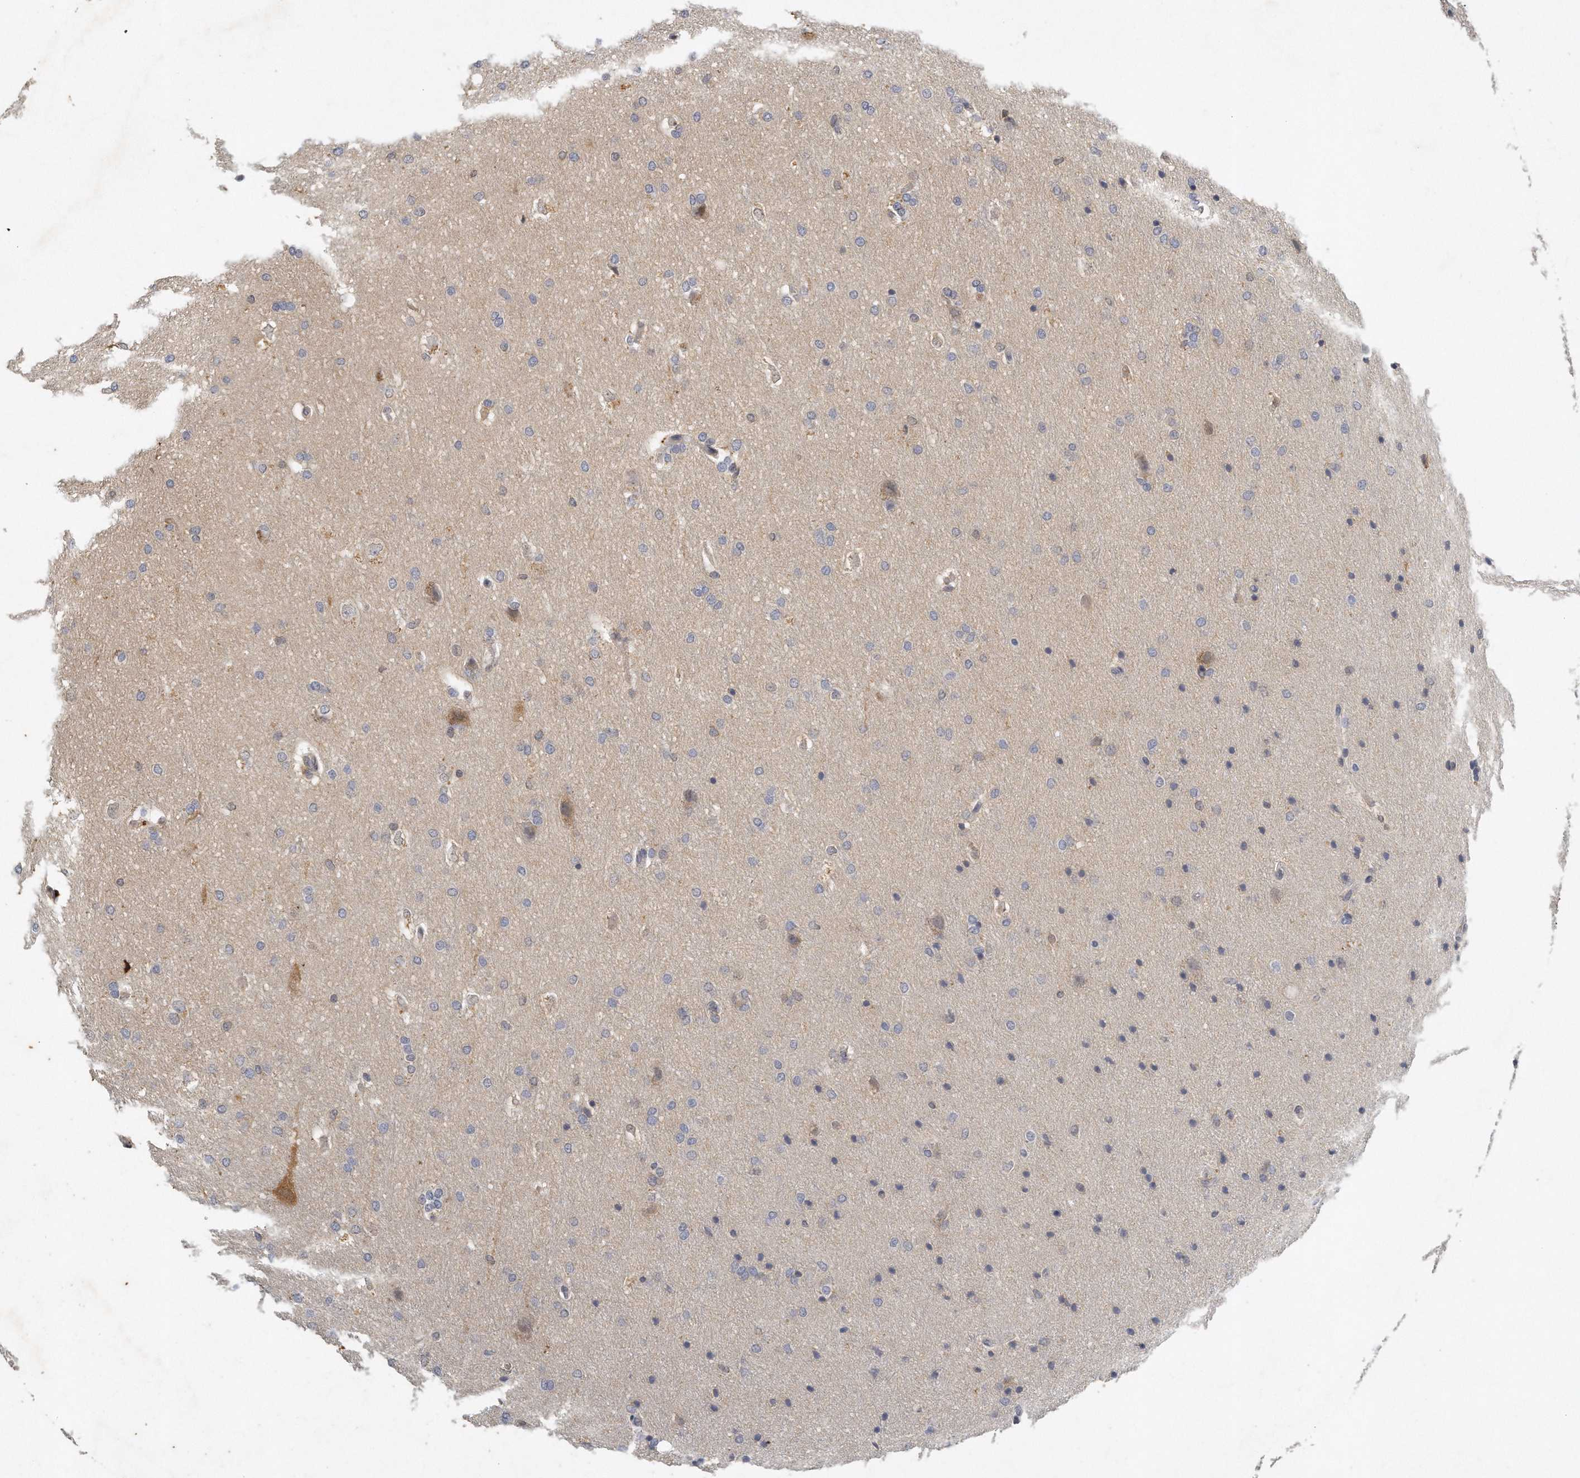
{"staining": {"intensity": "negative", "quantity": "none", "location": "none"}, "tissue": "glioma", "cell_type": "Tumor cells", "image_type": "cancer", "snomed": [{"axis": "morphology", "description": "Glioma, malignant, Low grade"}, {"axis": "topography", "description": "Brain"}], "caption": "Low-grade glioma (malignant) stained for a protein using immunohistochemistry shows no staining tumor cells.", "gene": "CAMK1", "patient": {"sex": "female", "age": 37}}